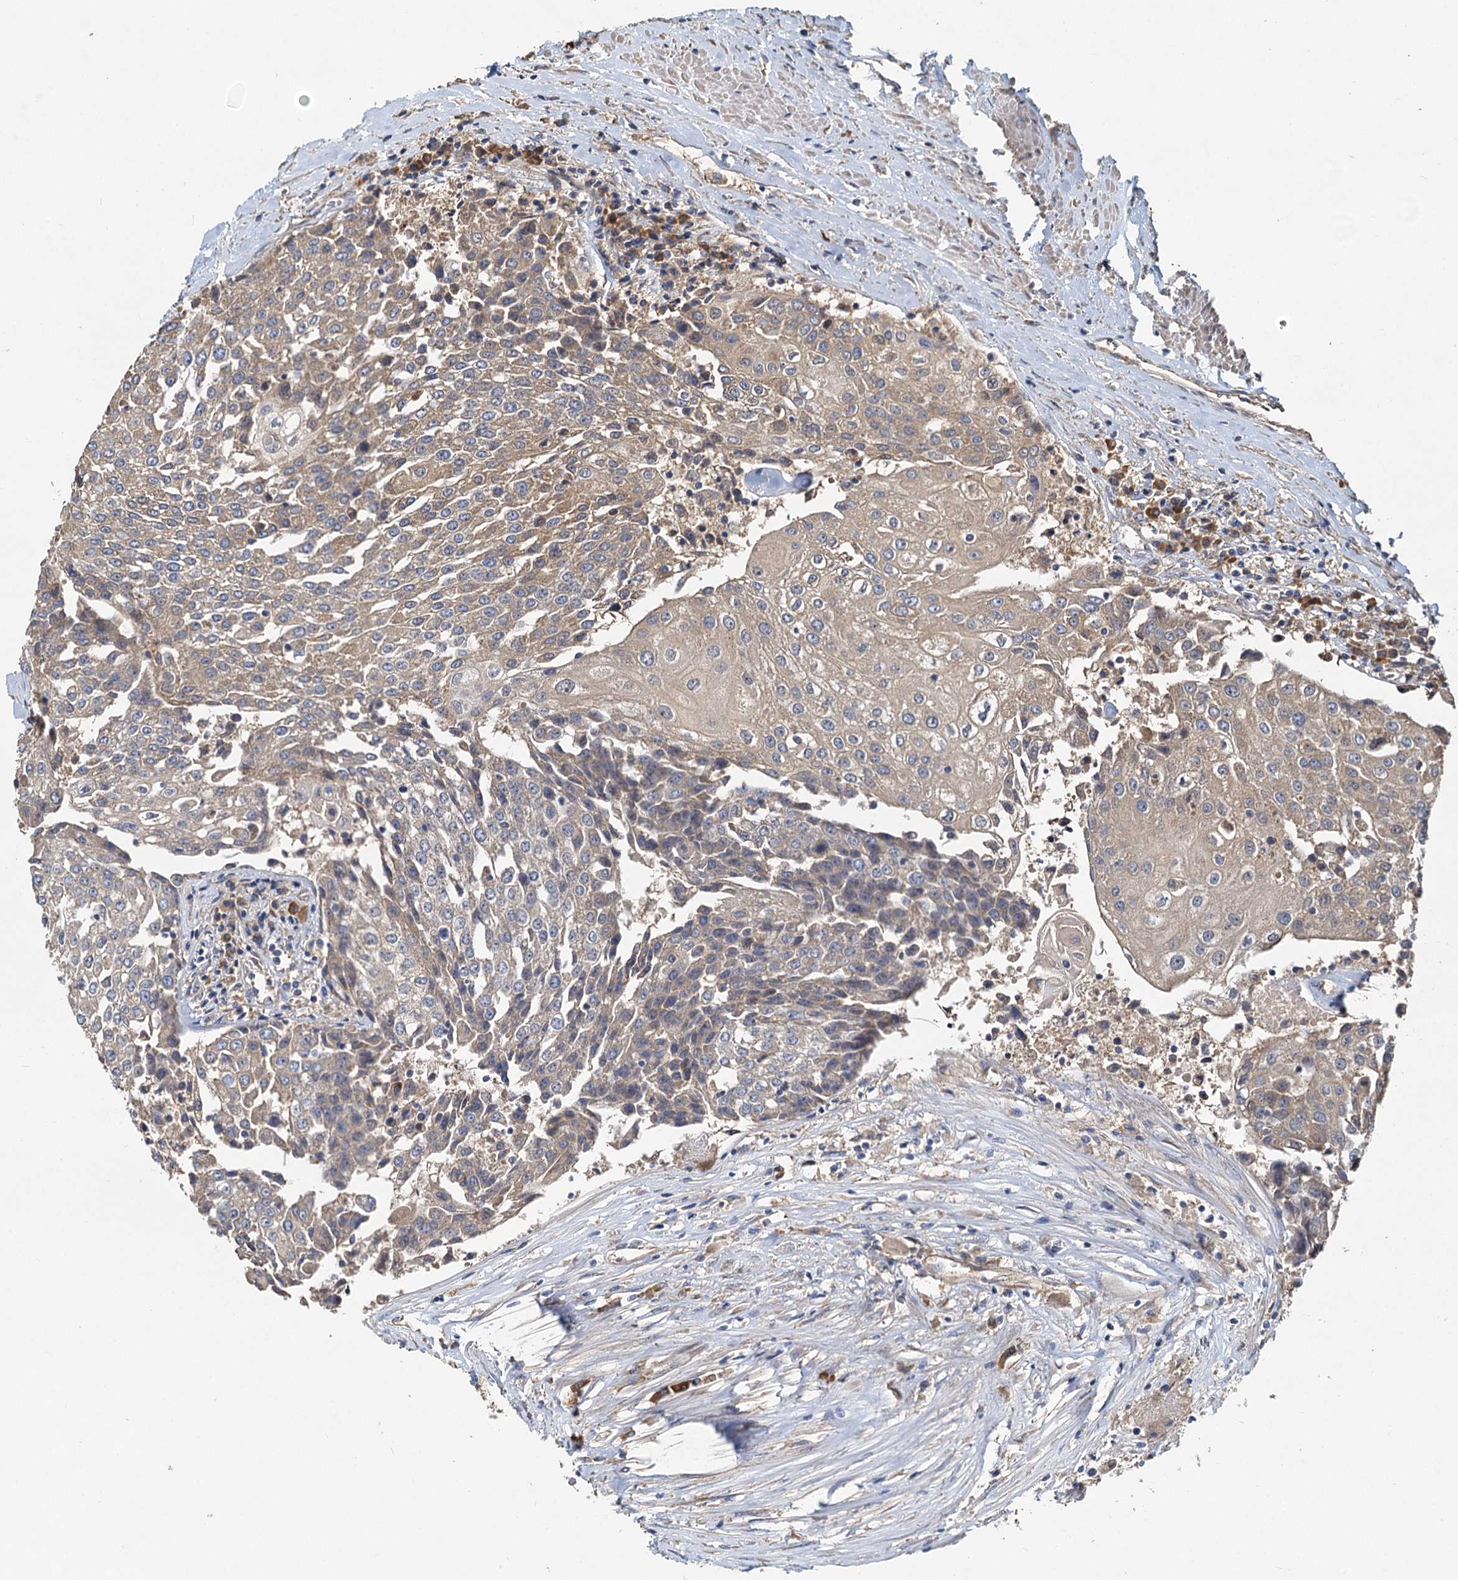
{"staining": {"intensity": "weak", "quantity": ">75%", "location": "cytoplasmic/membranous"}, "tissue": "urothelial cancer", "cell_type": "Tumor cells", "image_type": "cancer", "snomed": [{"axis": "morphology", "description": "Urothelial carcinoma, High grade"}, {"axis": "topography", "description": "Urinary bladder"}], "caption": "This micrograph reveals urothelial cancer stained with immunohistochemistry to label a protein in brown. The cytoplasmic/membranous of tumor cells show weak positivity for the protein. Nuclei are counter-stained blue.", "gene": "HYI", "patient": {"sex": "female", "age": 85}}